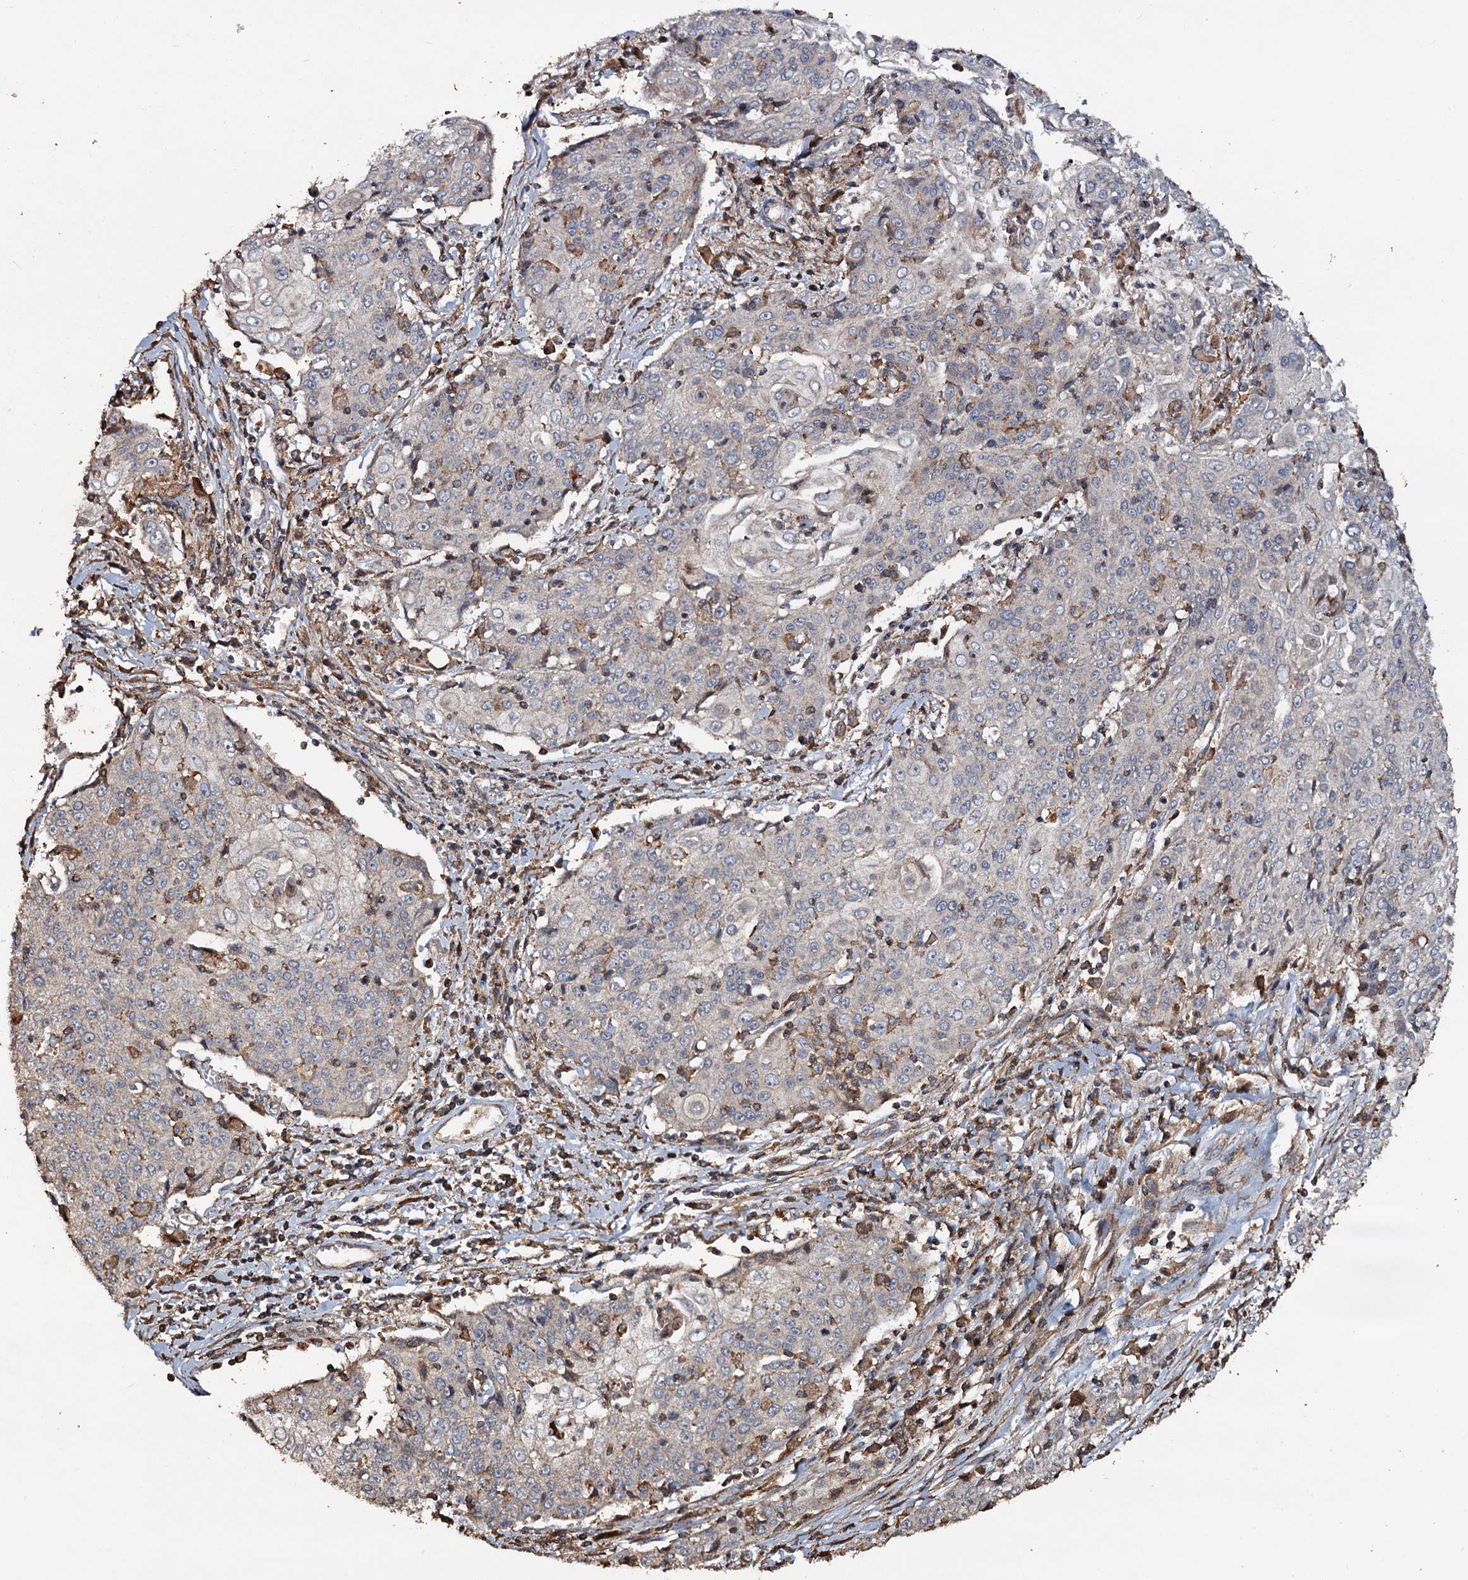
{"staining": {"intensity": "negative", "quantity": "none", "location": "none"}, "tissue": "cervical cancer", "cell_type": "Tumor cells", "image_type": "cancer", "snomed": [{"axis": "morphology", "description": "Squamous cell carcinoma, NOS"}, {"axis": "topography", "description": "Cervix"}], "caption": "Protein analysis of cervical cancer (squamous cell carcinoma) exhibits no significant positivity in tumor cells. Nuclei are stained in blue.", "gene": "NOTCH2NLA", "patient": {"sex": "female", "age": 48}}